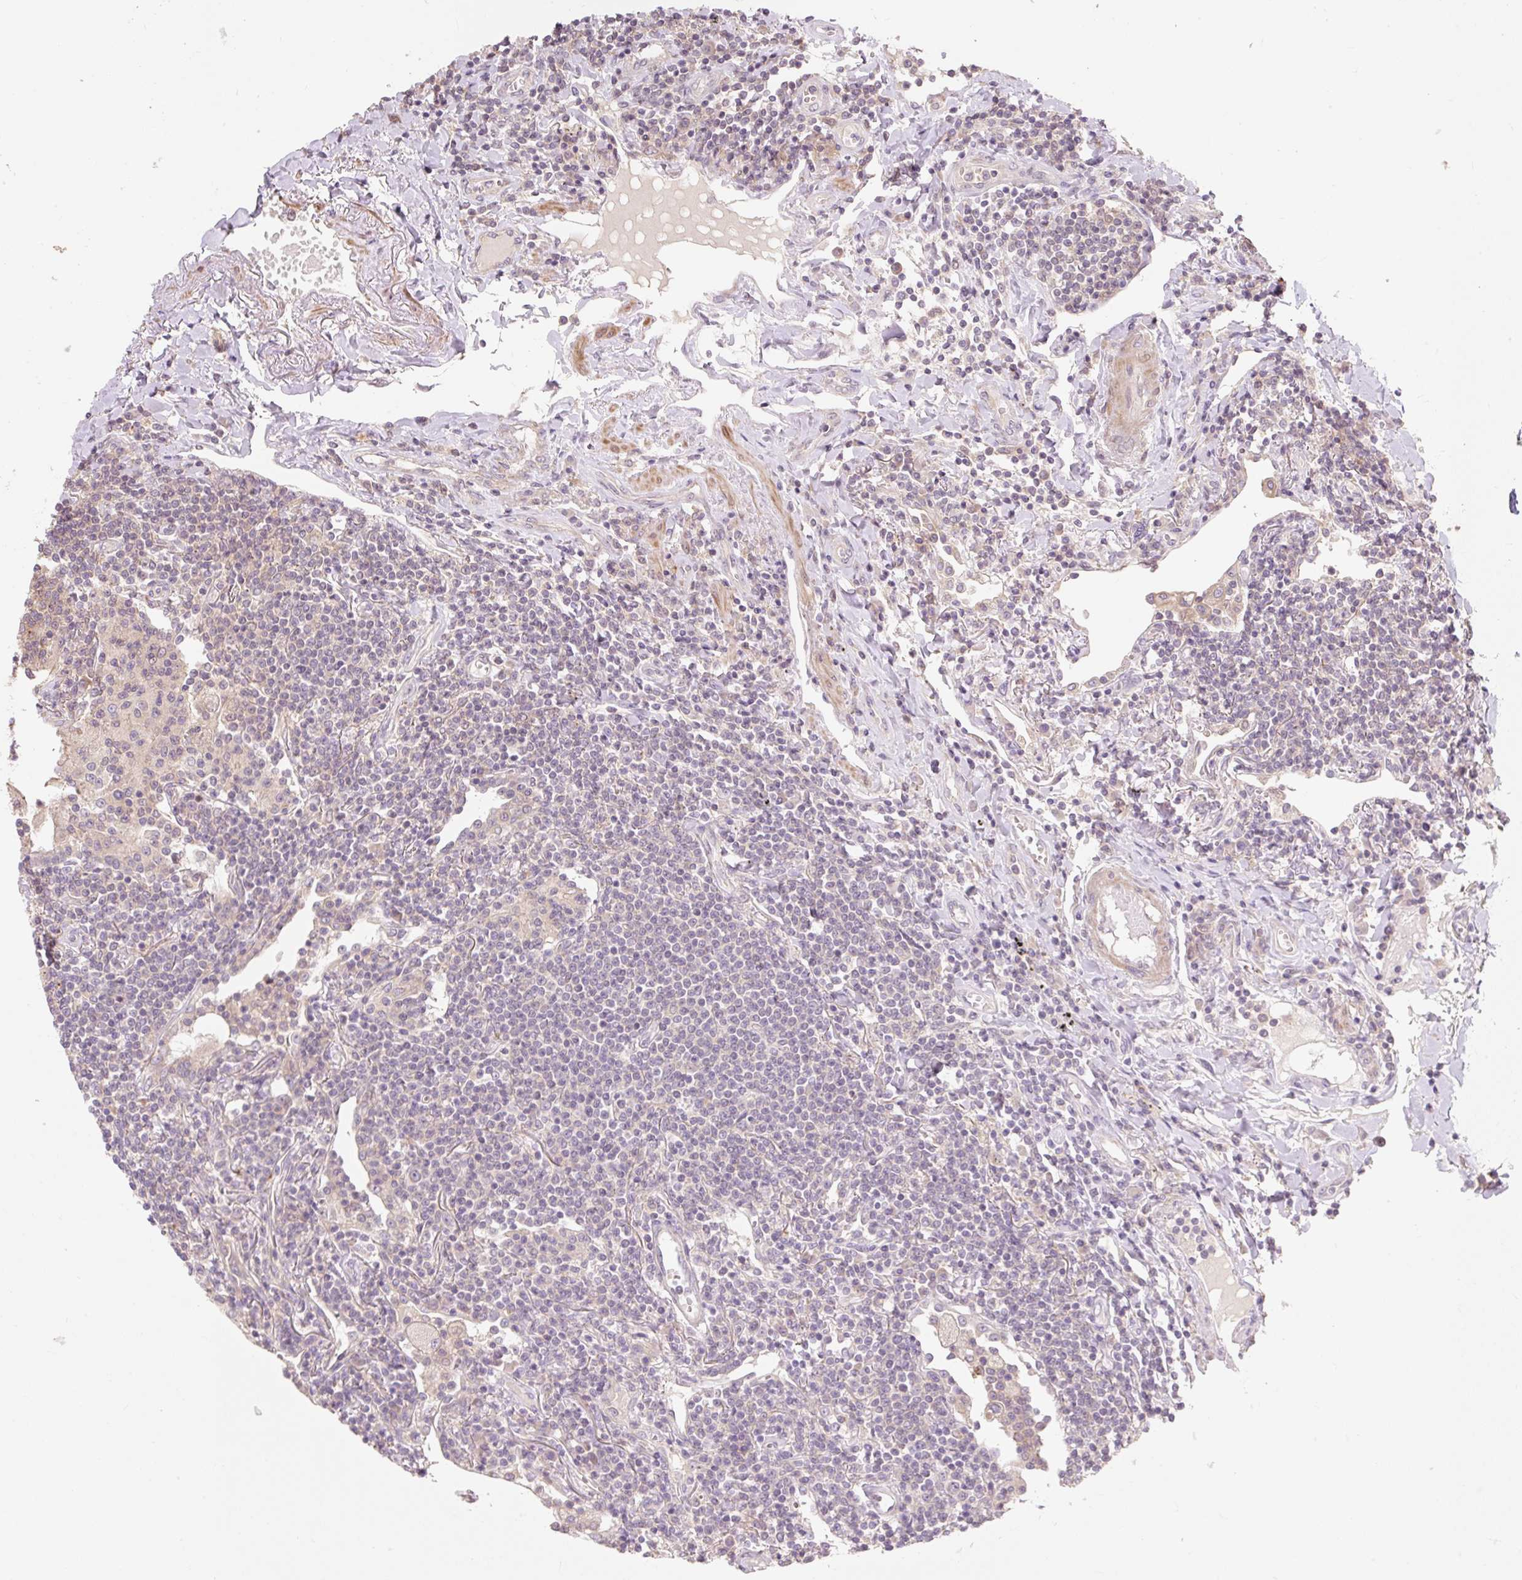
{"staining": {"intensity": "negative", "quantity": "none", "location": "none"}, "tissue": "lymphoma", "cell_type": "Tumor cells", "image_type": "cancer", "snomed": [{"axis": "morphology", "description": "Malignant lymphoma, non-Hodgkin's type, Low grade"}, {"axis": "topography", "description": "Lung"}], "caption": "Micrograph shows no significant protein staining in tumor cells of lymphoma.", "gene": "EMC10", "patient": {"sex": "female", "age": 71}}